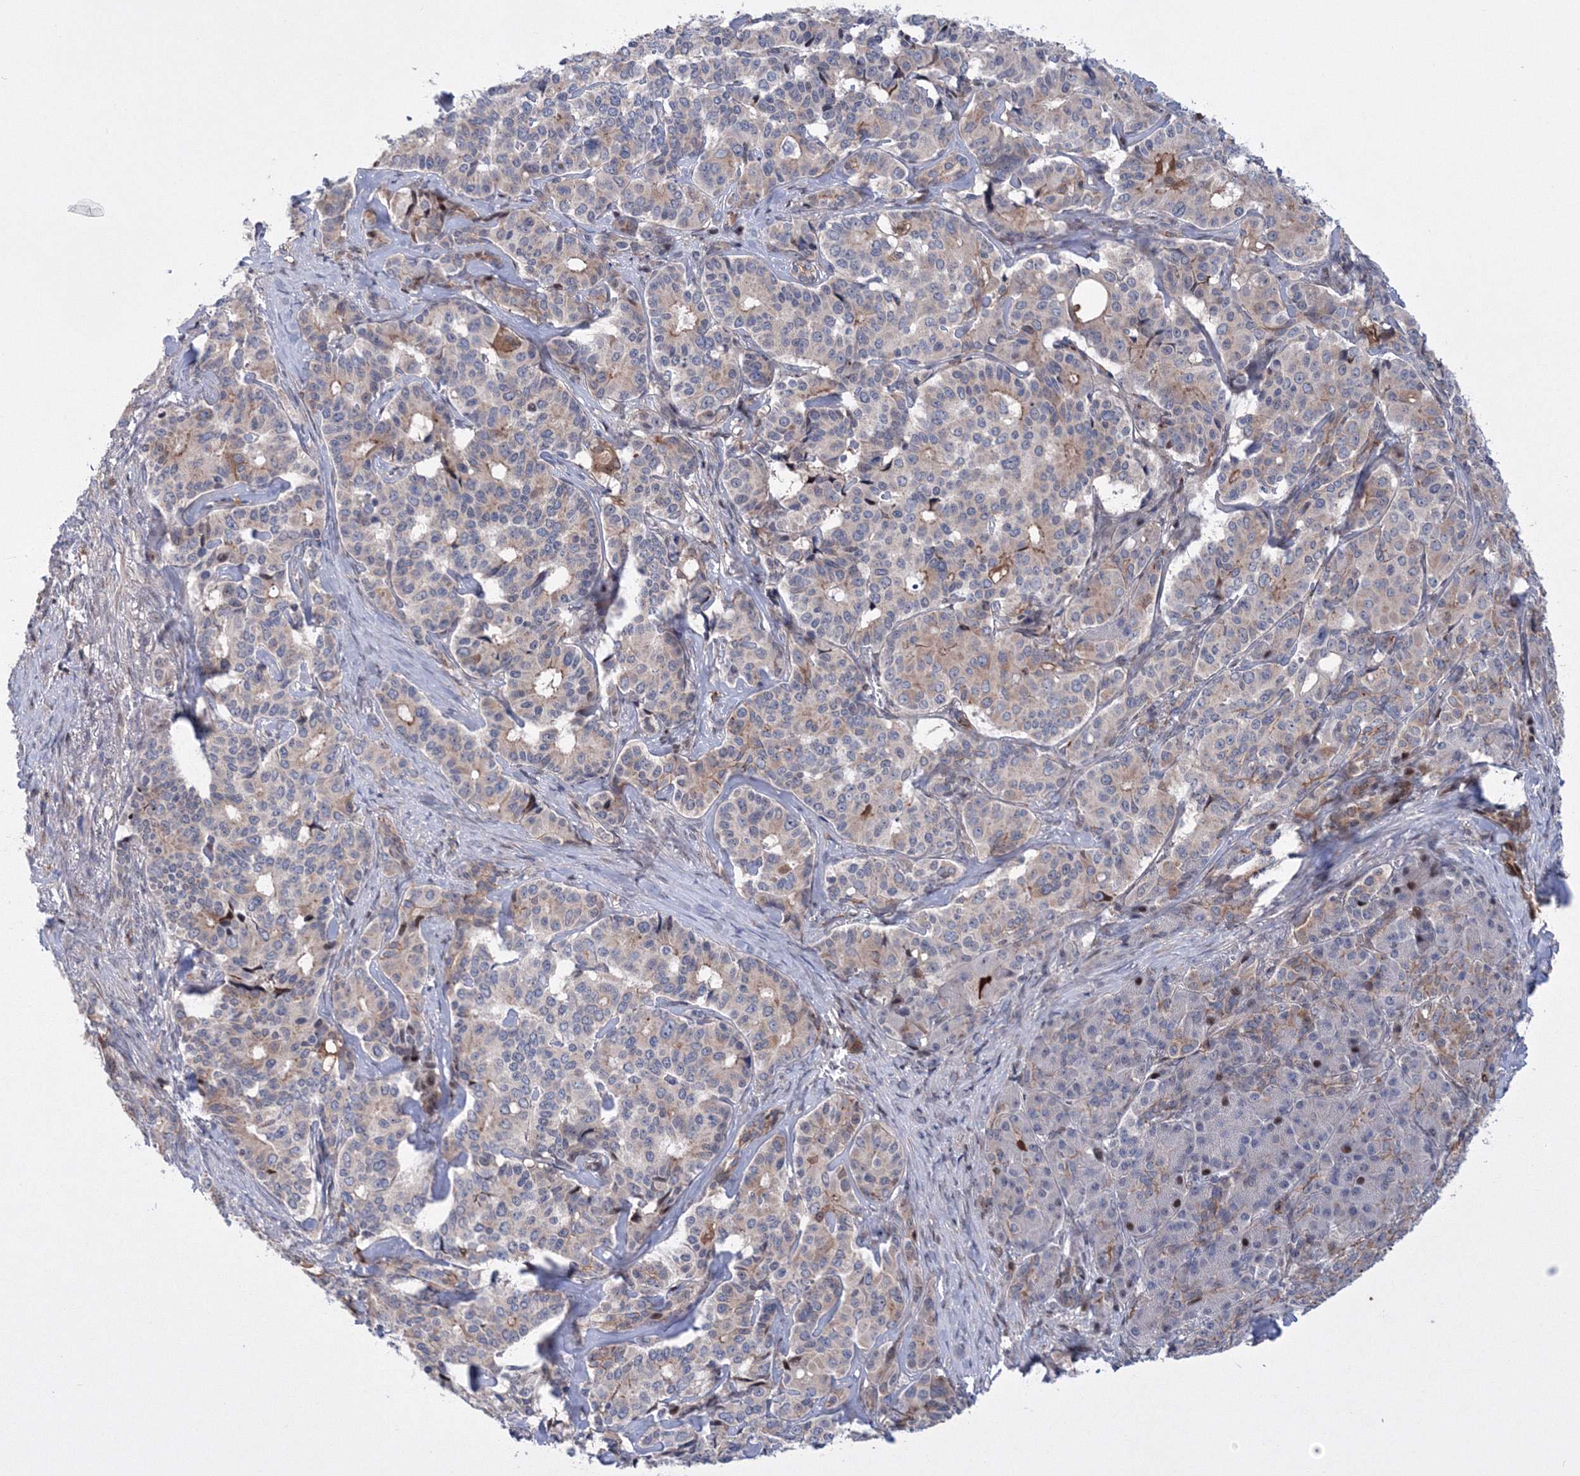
{"staining": {"intensity": "weak", "quantity": "25%-75%", "location": "cytoplasmic/membranous"}, "tissue": "pancreatic cancer", "cell_type": "Tumor cells", "image_type": "cancer", "snomed": [{"axis": "morphology", "description": "Adenocarcinoma, NOS"}, {"axis": "topography", "description": "Pancreas"}], "caption": "A histopathology image of pancreatic cancer stained for a protein shows weak cytoplasmic/membranous brown staining in tumor cells.", "gene": "RNPEPL1", "patient": {"sex": "female", "age": 74}}